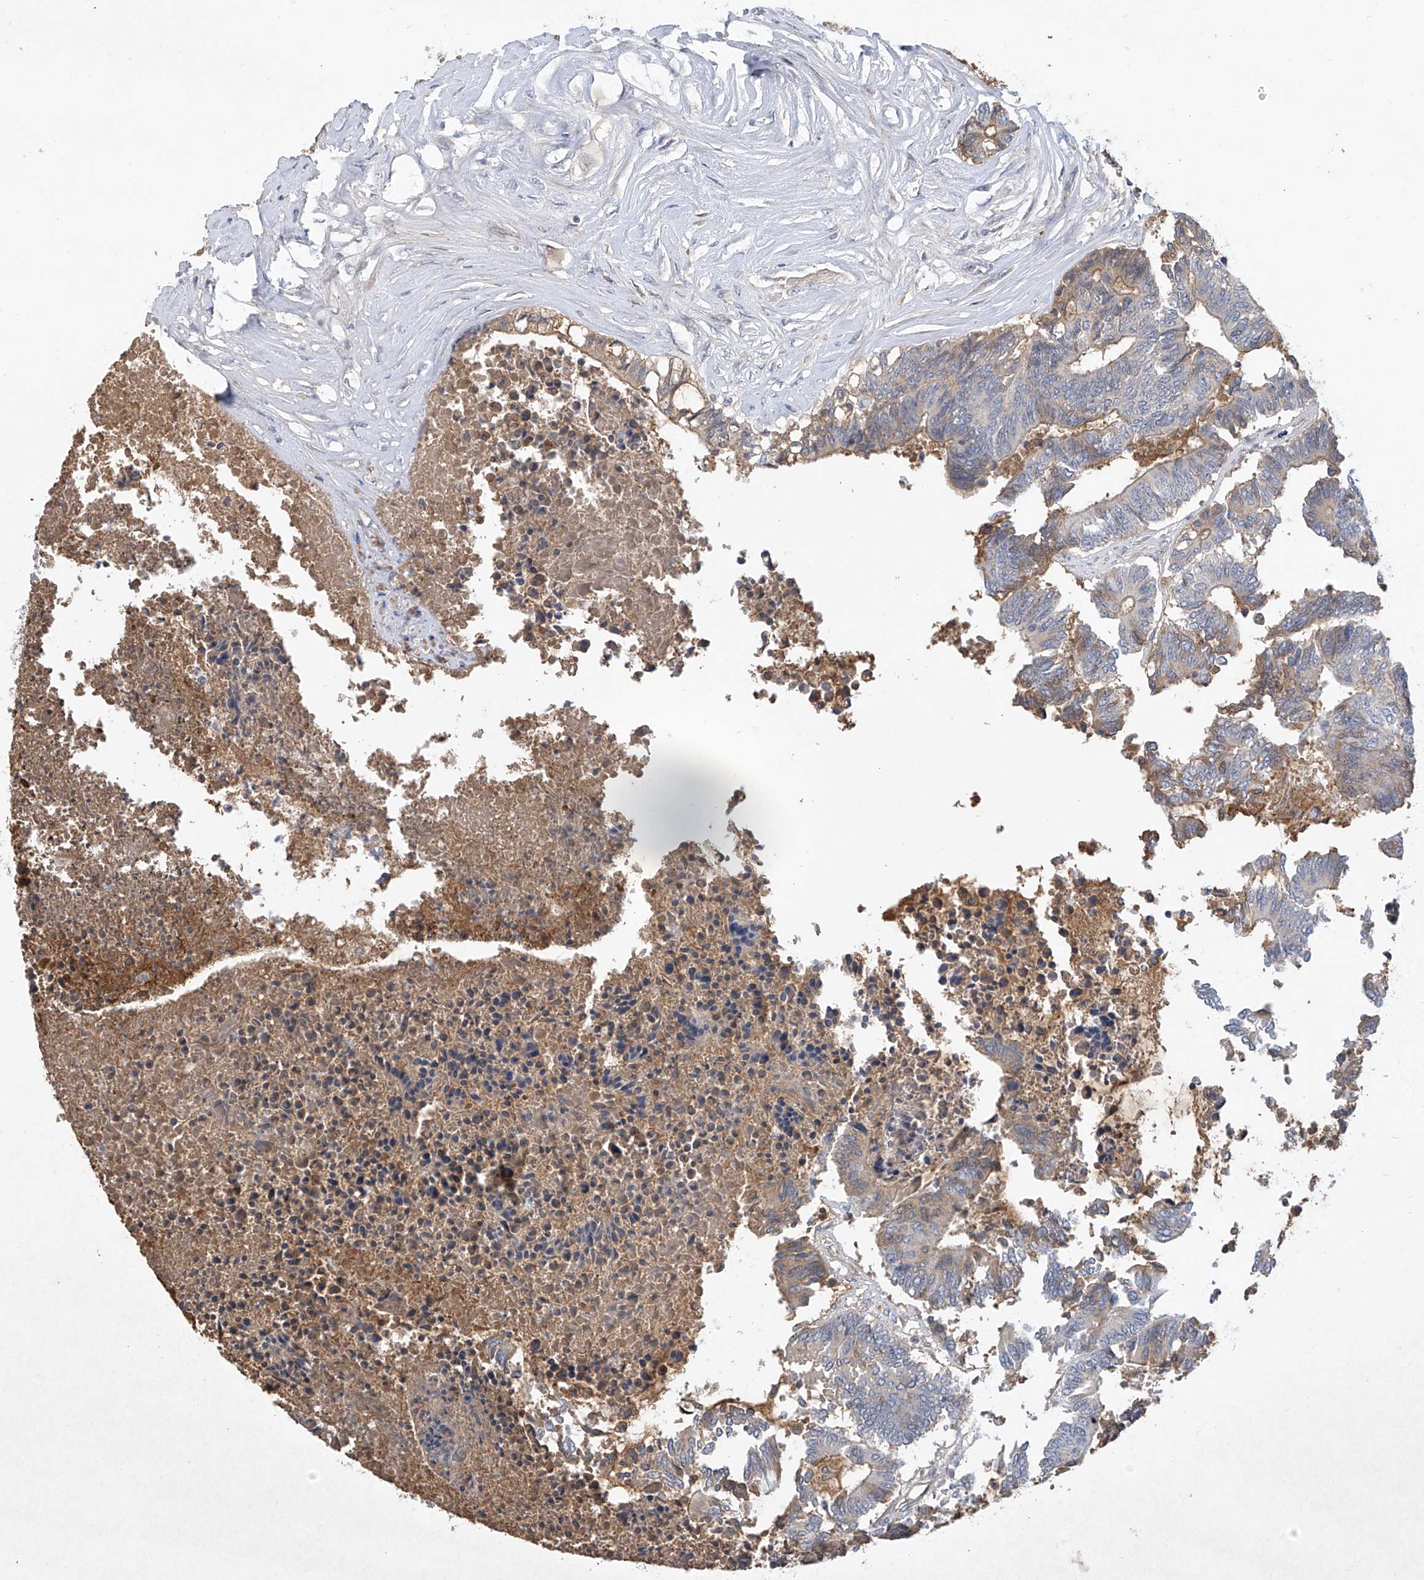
{"staining": {"intensity": "moderate", "quantity": "<25%", "location": "cytoplasmic/membranous"}, "tissue": "colorectal cancer", "cell_type": "Tumor cells", "image_type": "cancer", "snomed": [{"axis": "morphology", "description": "Adenocarcinoma, NOS"}, {"axis": "topography", "description": "Rectum"}], "caption": "IHC (DAB) staining of human colorectal adenocarcinoma reveals moderate cytoplasmic/membranous protein expression in approximately <25% of tumor cells.", "gene": "HAS3", "patient": {"sex": "male", "age": 63}}